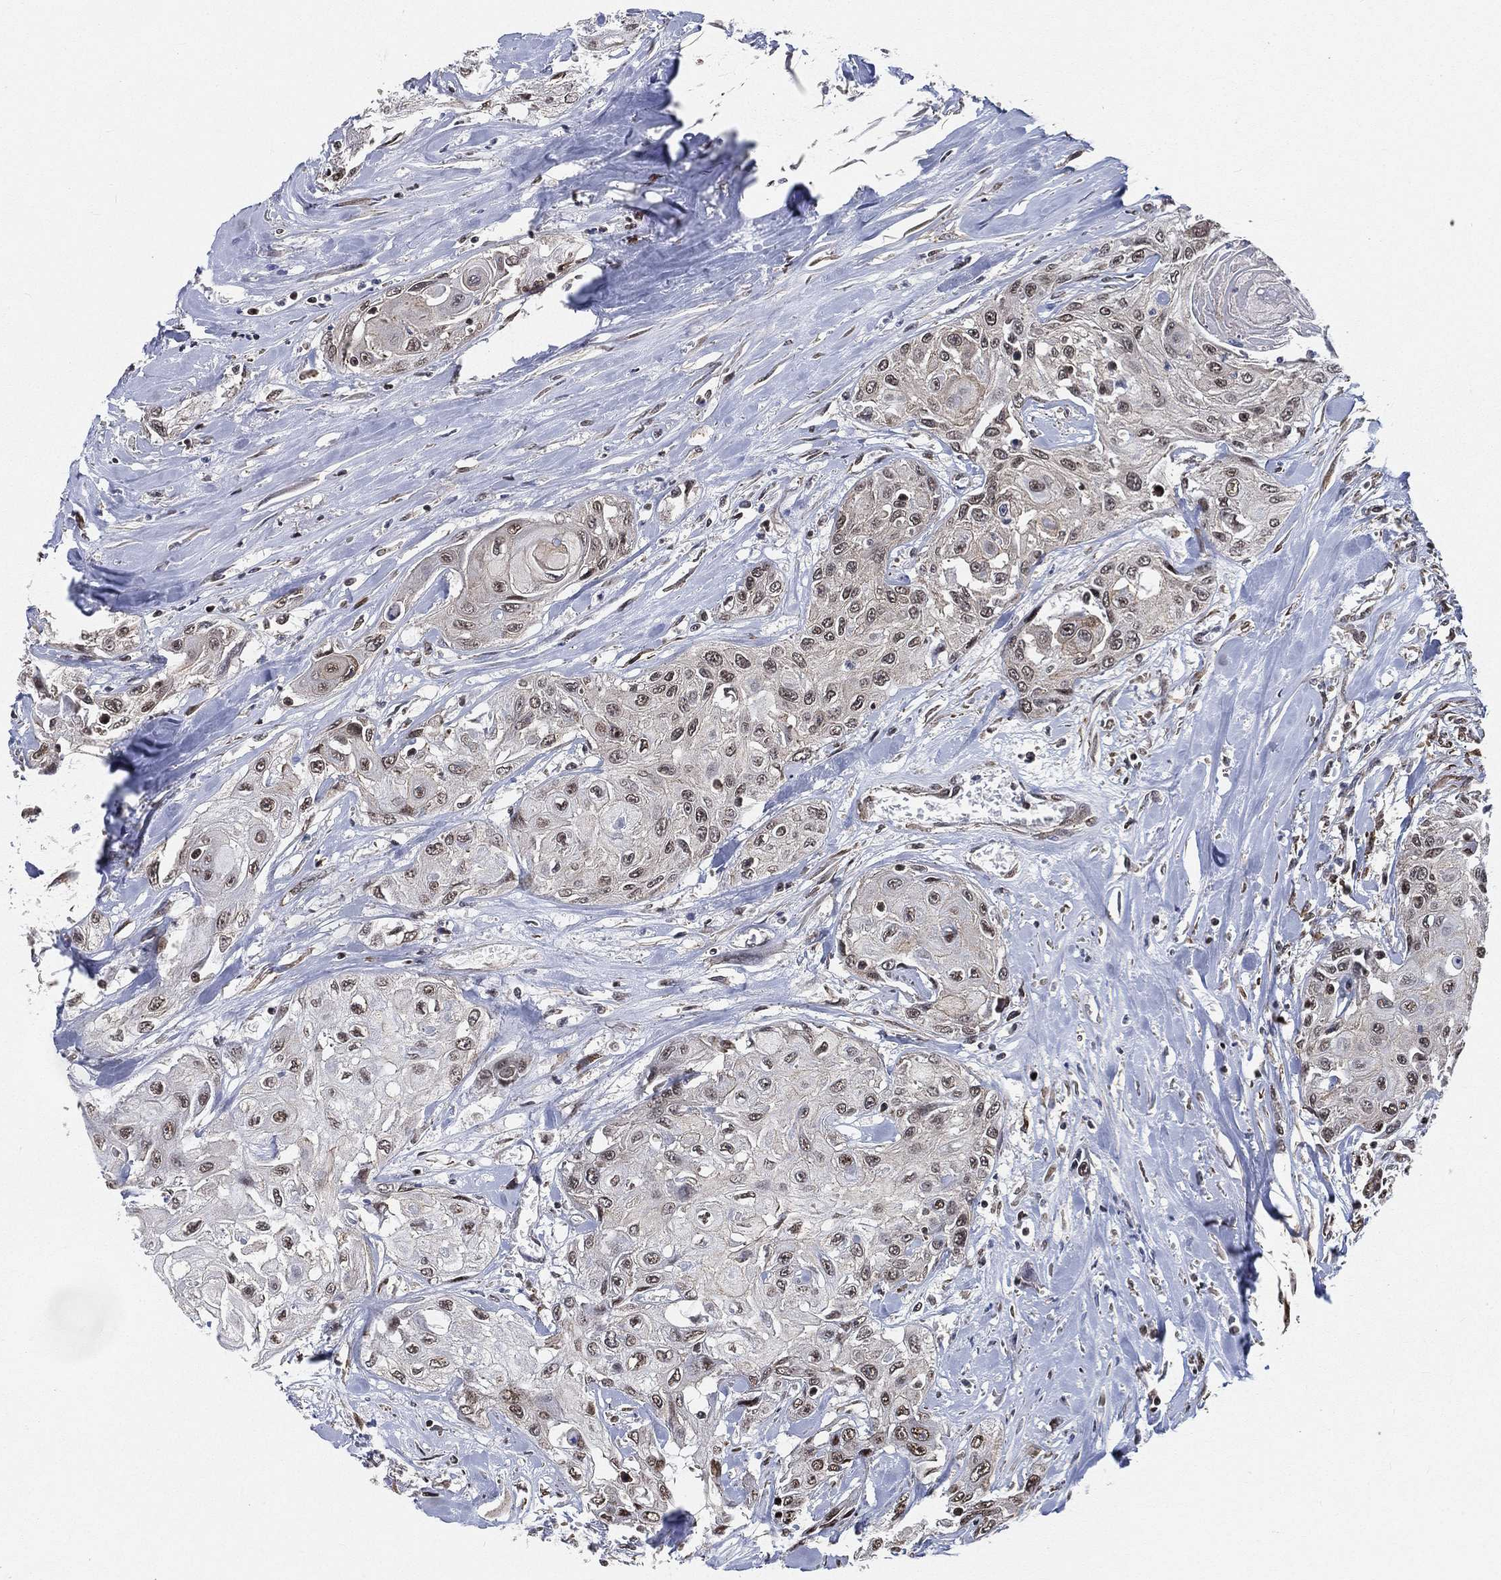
{"staining": {"intensity": "moderate", "quantity": "<25%", "location": "nuclear"}, "tissue": "head and neck cancer", "cell_type": "Tumor cells", "image_type": "cancer", "snomed": [{"axis": "morphology", "description": "Normal tissue, NOS"}, {"axis": "morphology", "description": "Squamous cell carcinoma, NOS"}, {"axis": "topography", "description": "Oral tissue"}, {"axis": "topography", "description": "Peripheral nerve tissue"}, {"axis": "topography", "description": "Head-Neck"}], "caption": "Immunohistochemistry (IHC) of head and neck cancer reveals low levels of moderate nuclear positivity in about <25% of tumor cells. Nuclei are stained in blue.", "gene": "RSRC2", "patient": {"sex": "female", "age": 59}}